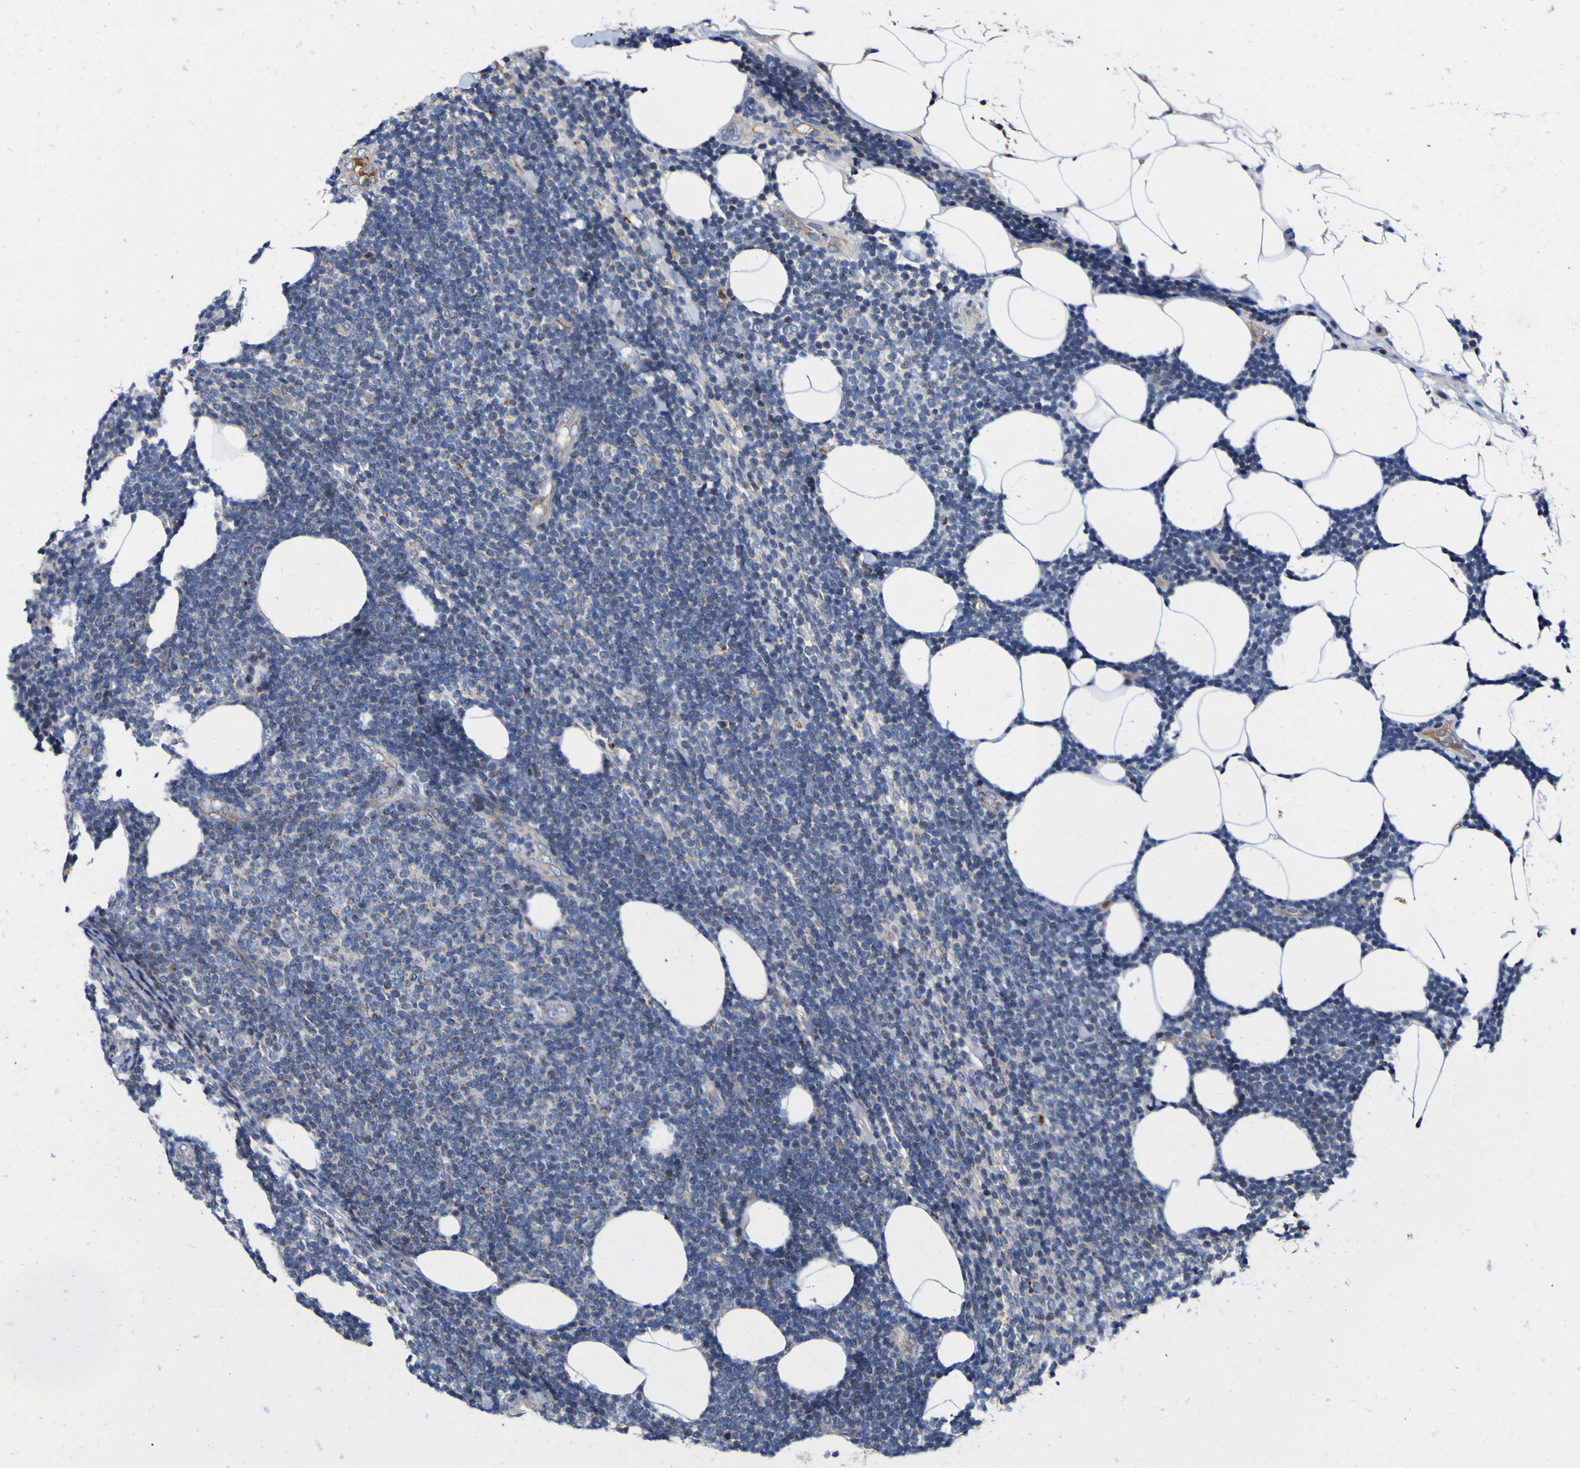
{"staining": {"intensity": "negative", "quantity": "none", "location": "none"}, "tissue": "lymphoma", "cell_type": "Tumor cells", "image_type": "cancer", "snomed": [{"axis": "morphology", "description": "Malignant lymphoma, non-Hodgkin's type, Low grade"}, {"axis": "topography", "description": "Lymph node"}], "caption": "Tumor cells are negative for brown protein staining in low-grade malignant lymphoma, non-Hodgkin's type. (DAB immunohistochemistry with hematoxylin counter stain).", "gene": "CCDC90B", "patient": {"sex": "male", "age": 66}}